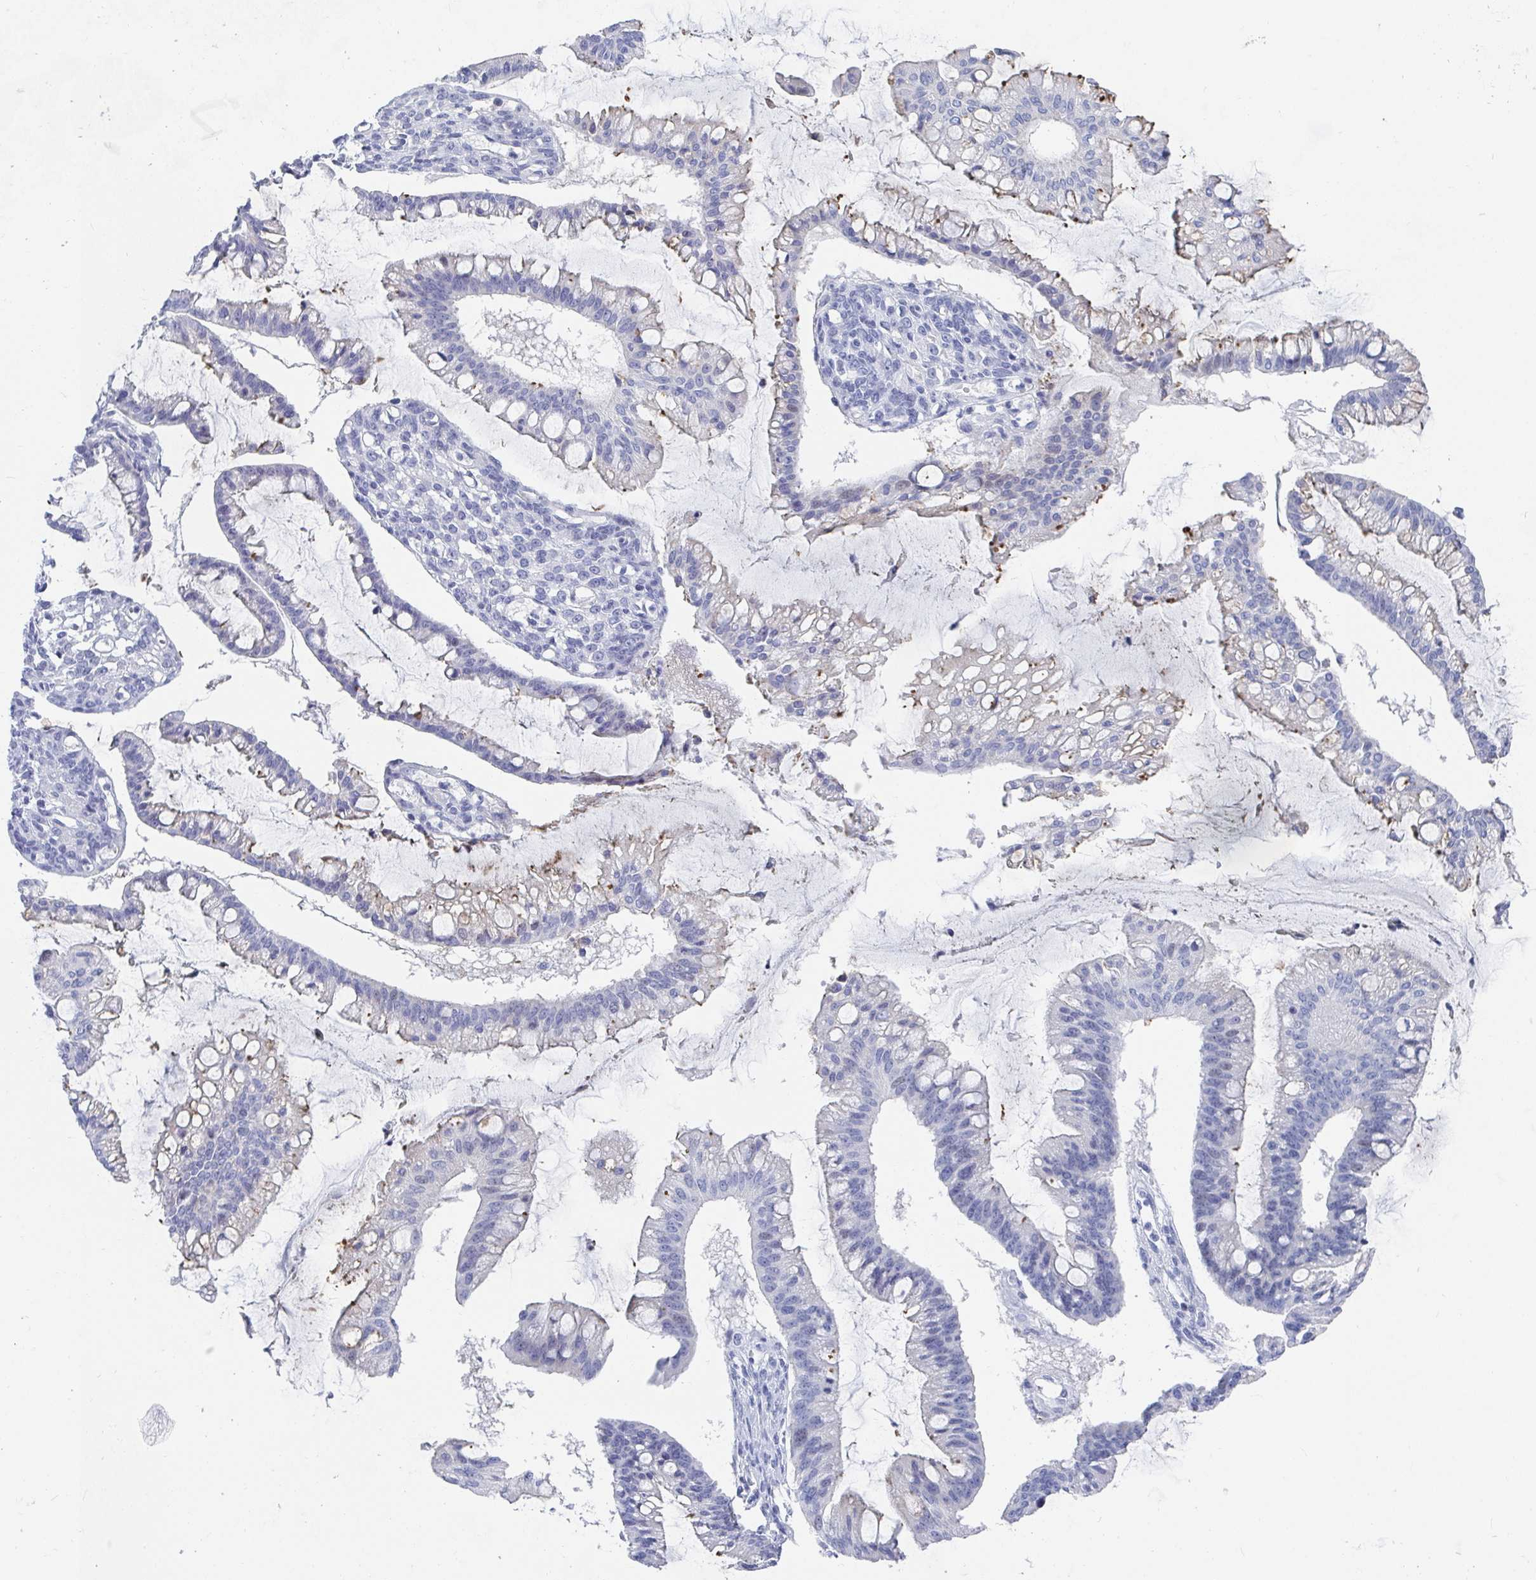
{"staining": {"intensity": "weak", "quantity": "25%-75%", "location": "cytoplasmic/membranous"}, "tissue": "ovarian cancer", "cell_type": "Tumor cells", "image_type": "cancer", "snomed": [{"axis": "morphology", "description": "Cystadenocarcinoma, mucinous, NOS"}, {"axis": "topography", "description": "Ovary"}], "caption": "Immunohistochemistry of mucinous cystadenocarcinoma (ovarian) displays low levels of weak cytoplasmic/membranous expression in approximately 25%-75% of tumor cells. (Brightfield microscopy of DAB IHC at high magnification).", "gene": "ZFP82", "patient": {"sex": "female", "age": 73}}